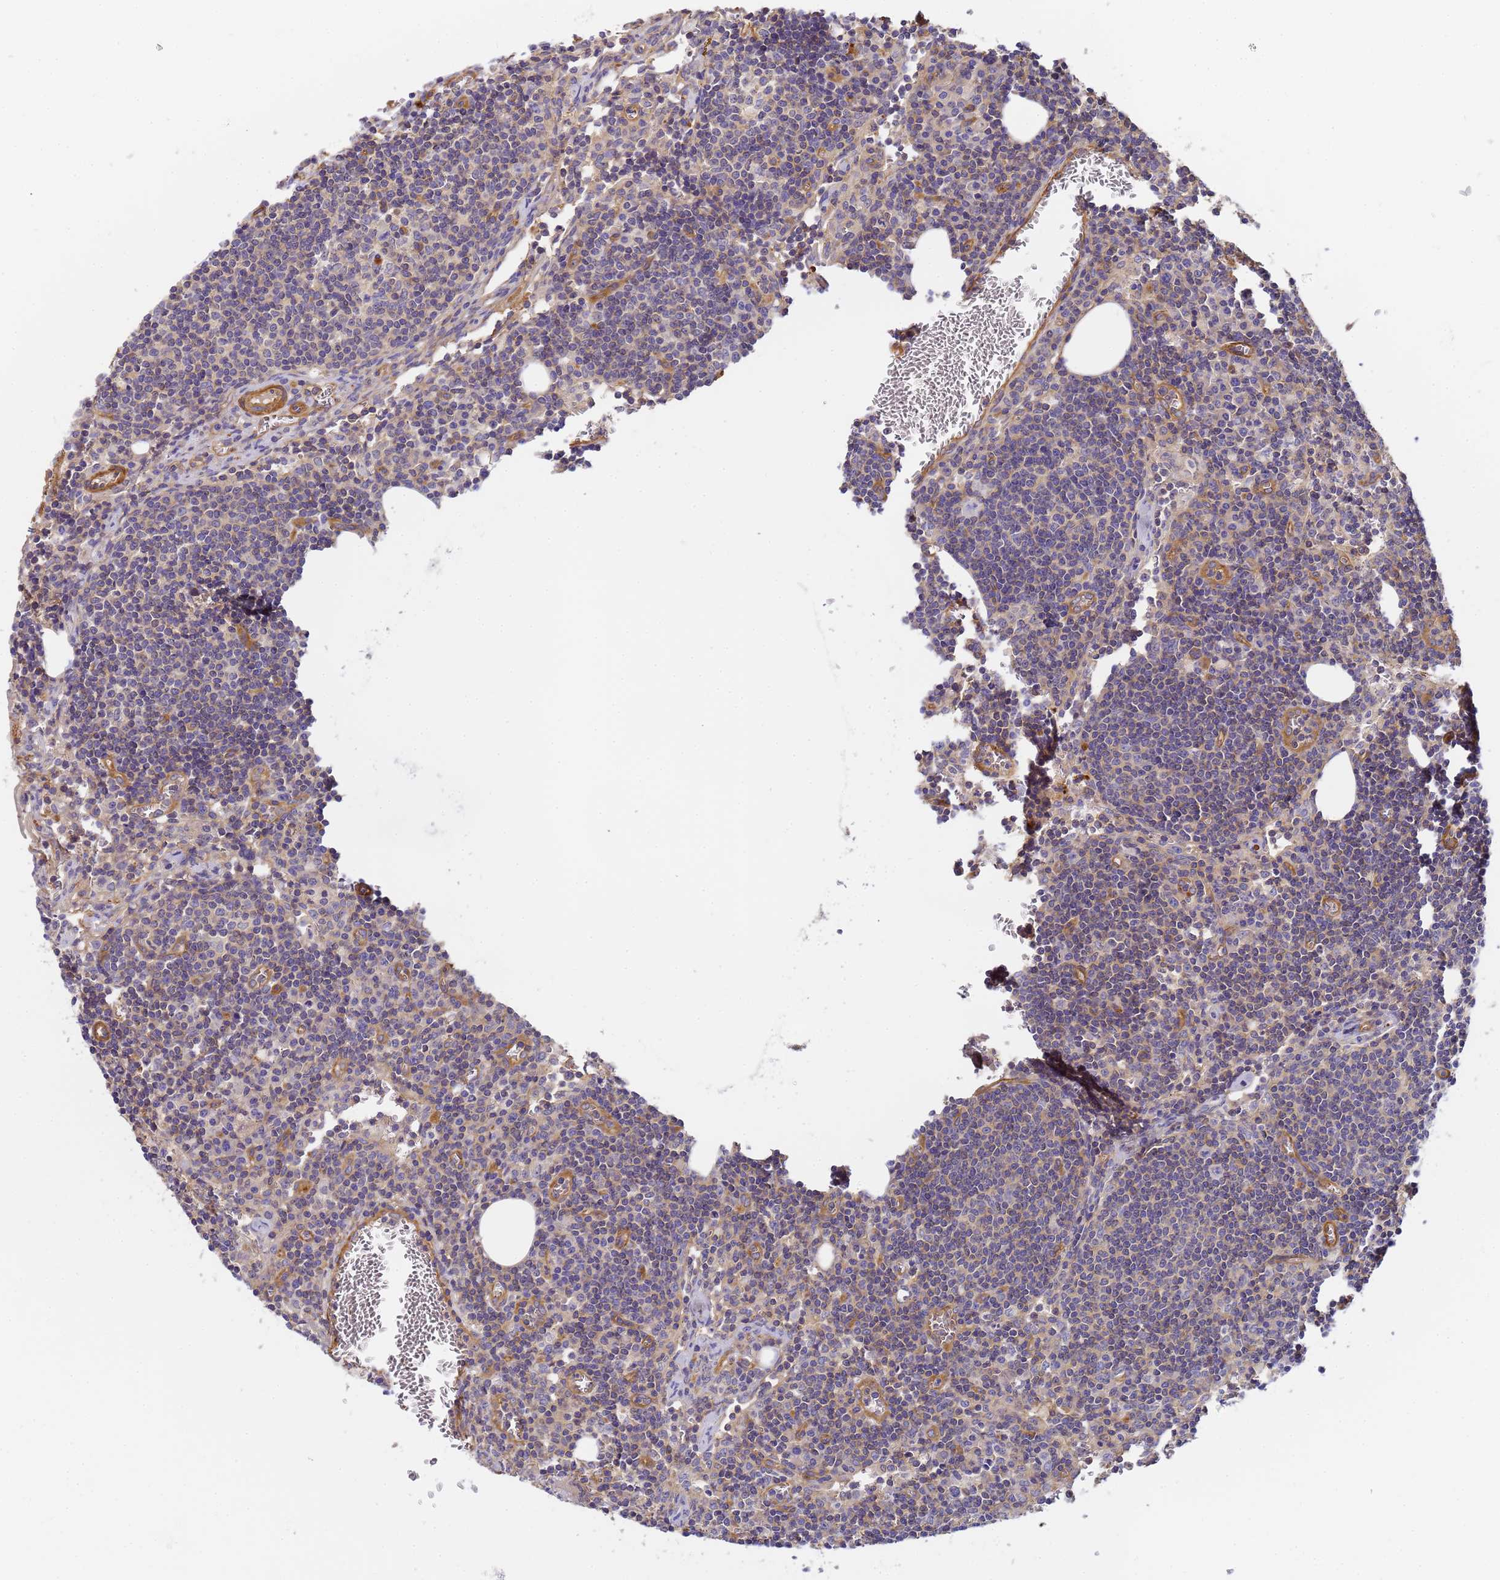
{"staining": {"intensity": "negative", "quantity": "none", "location": "none"}, "tissue": "lymph node", "cell_type": "Non-germinal center cells", "image_type": "normal", "snomed": [{"axis": "morphology", "description": "Normal tissue, NOS"}, {"axis": "topography", "description": "Lymph node"}], "caption": "High magnification brightfield microscopy of benign lymph node stained with DAB (brown) and counterstained with hematoxylin (blue): non-germinal center cells show no significant expression. (Stains: DAB immunohistochemistry (IHC) with hematoxylin counter stain, Microscopy: brightfield microscopy at high magnification).", "gene": "MYL10", "patient": {"sex": "female", "age": 27}}